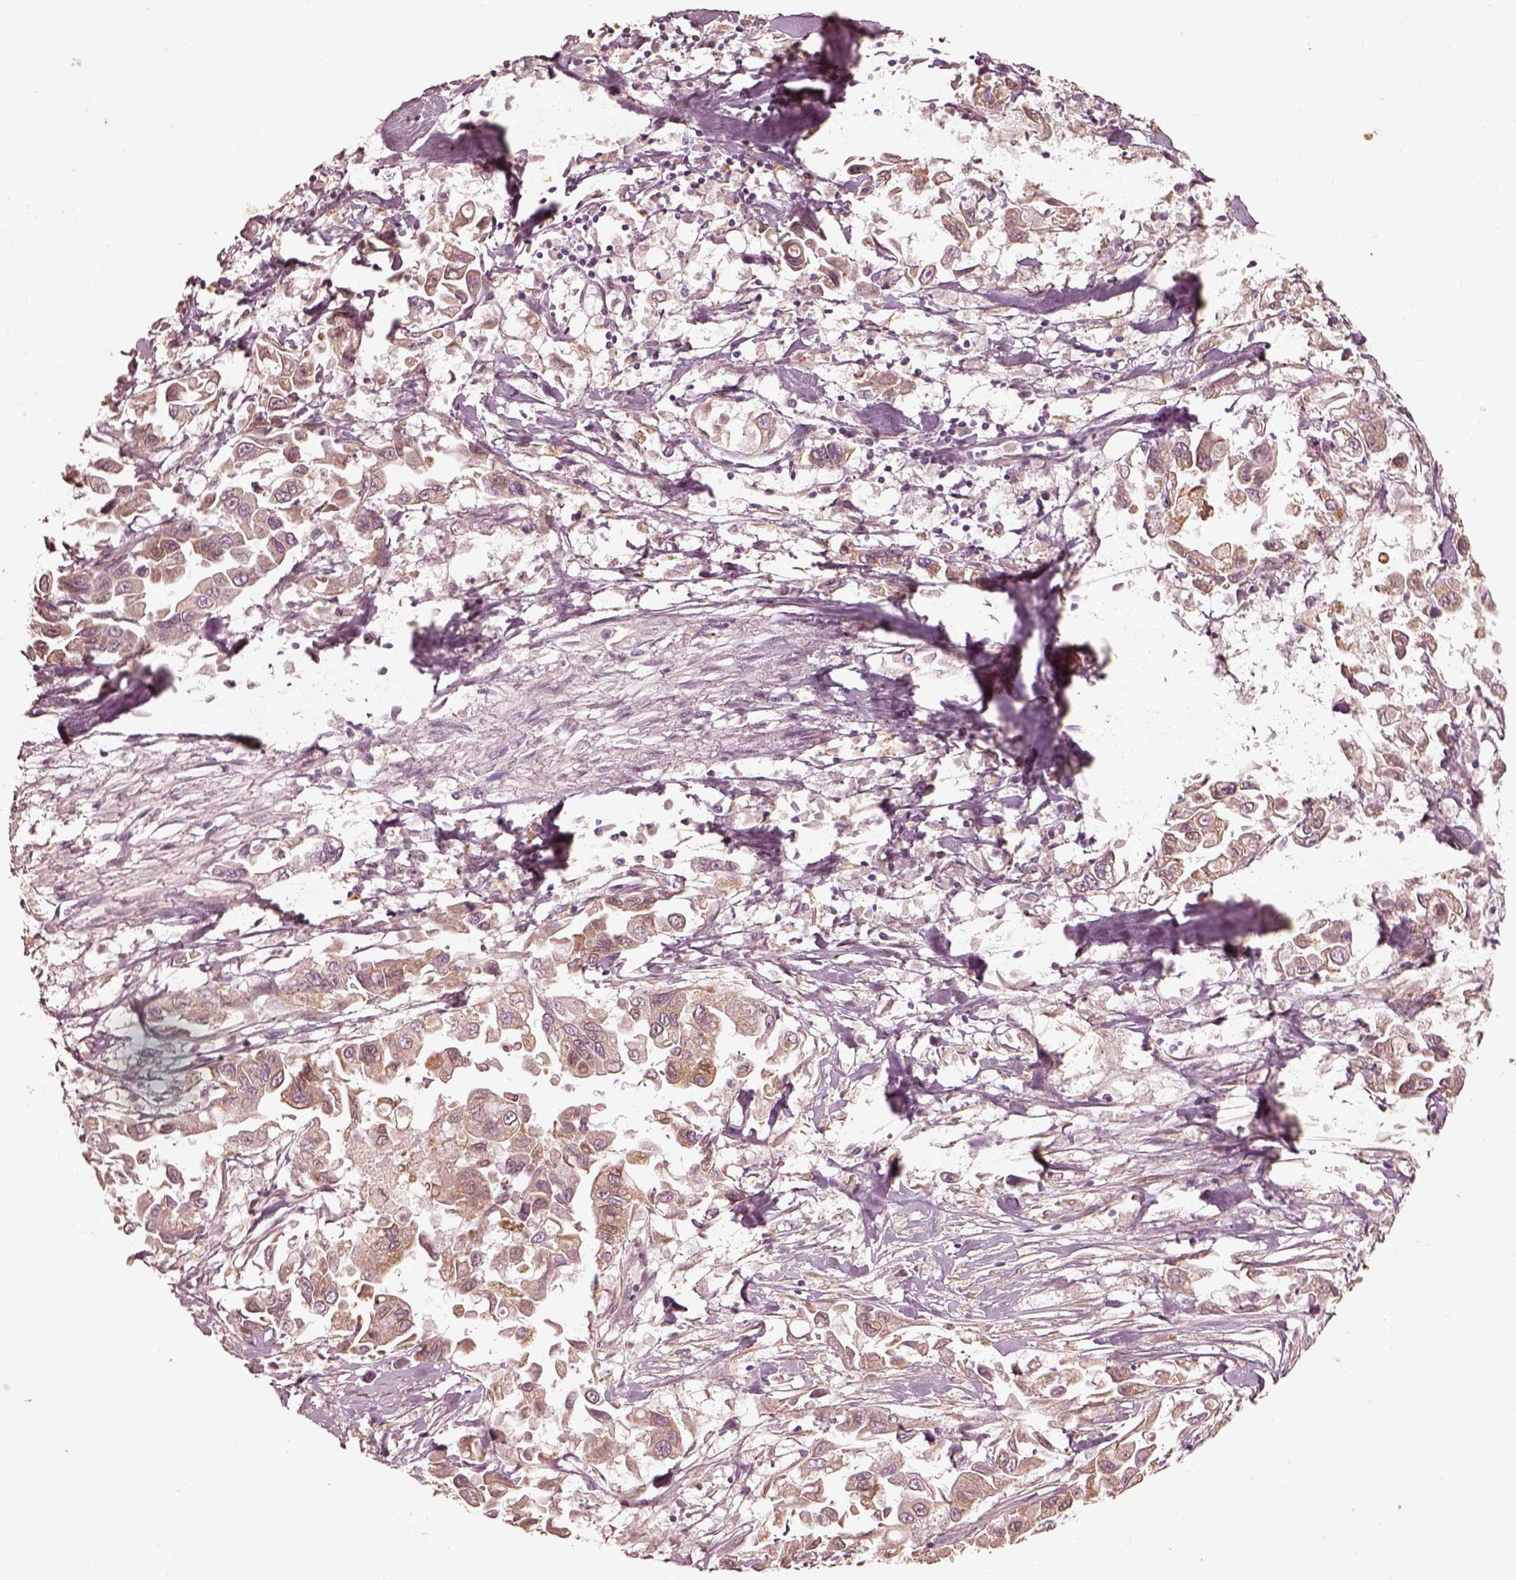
{"staining": {"intensity": "moderate", "quantity": ">75%", "location": "cytoplasmic/membranous"}, "tissue": "pancreatic cancer", "cell_type": "Tumor cells", "image_type": "cancer", "snomed": [{"axis": "morphology", "description": "Adenocarcinoma, NOS"}, {"axis": "topography", "description": "Pancreas"}], "caption": "Pancreatic cancer (adenocarcinoma) tissue exhibits moderate cytoplasmic/membranous positivity in about >75% of tumor cells, visualized by immunohistochemistry. (IHC, brightfield microscopy, high magnification).", "gene": "WLS", "patient": {"sex": "female", "age": 83}}